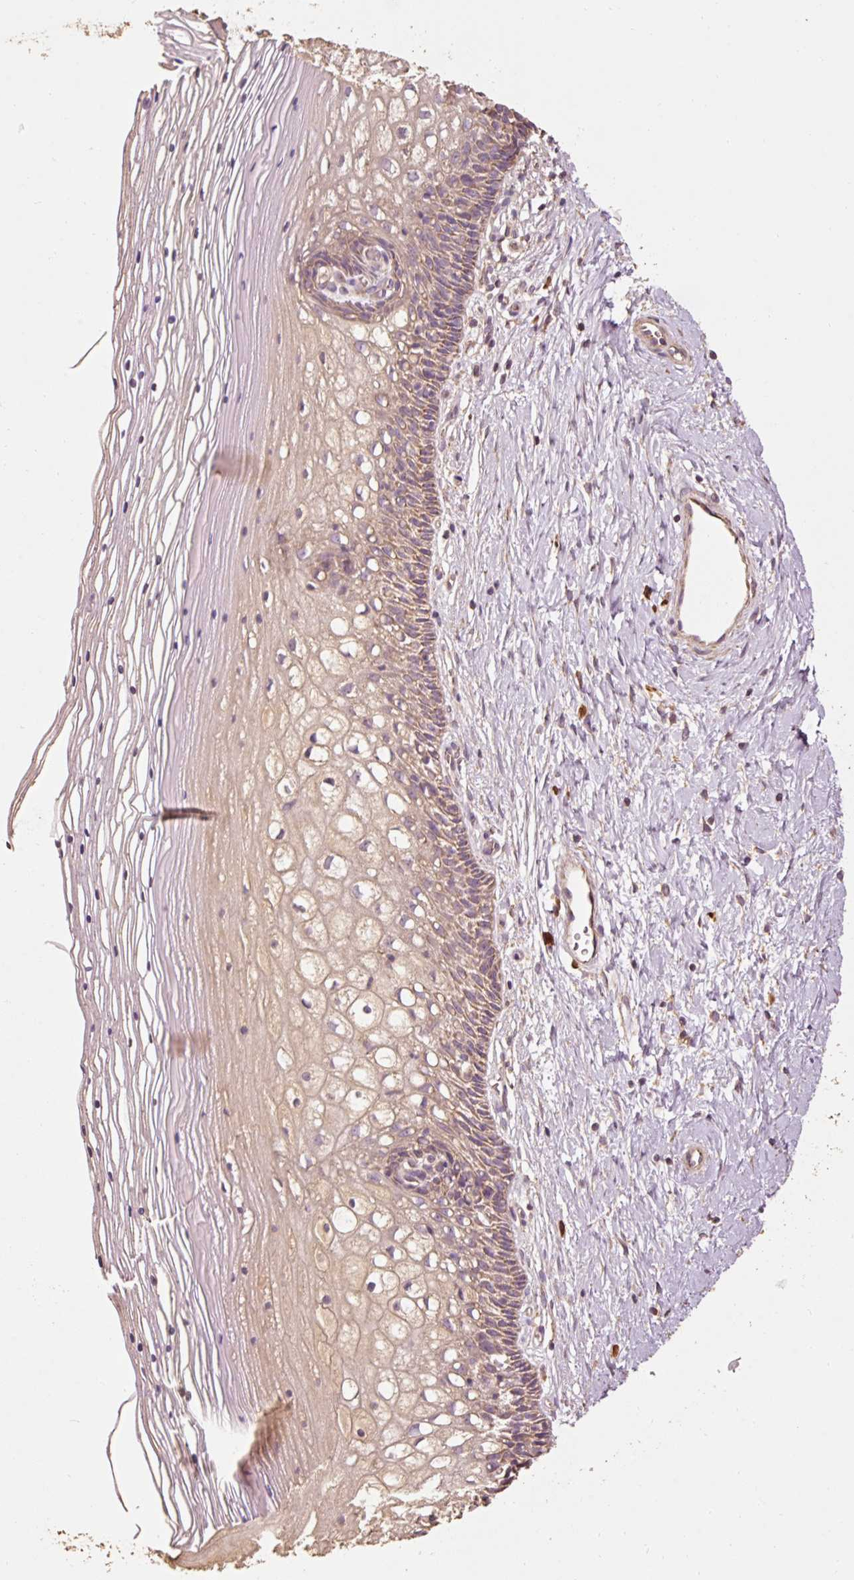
{"staining": {"intensity": "moderate", "quantity": ">75%", "location": "cytoplasmic/membranous"}, "tissue": "cervix", "cell_type": "Glandular cells", "image_type": "normal", "snomed": [{"axis": "morphology", "description": "Normal tissue, NOS"}, {"axis": "topography", "description": "Cervix"}], "caption": "Unremarkable cervix exhibits moderate cytoplasmic/membranous expression in approximately >75% of glandular cells.", "gene": "EFHC1", "patient": {"sex": "female", "age": 36}}